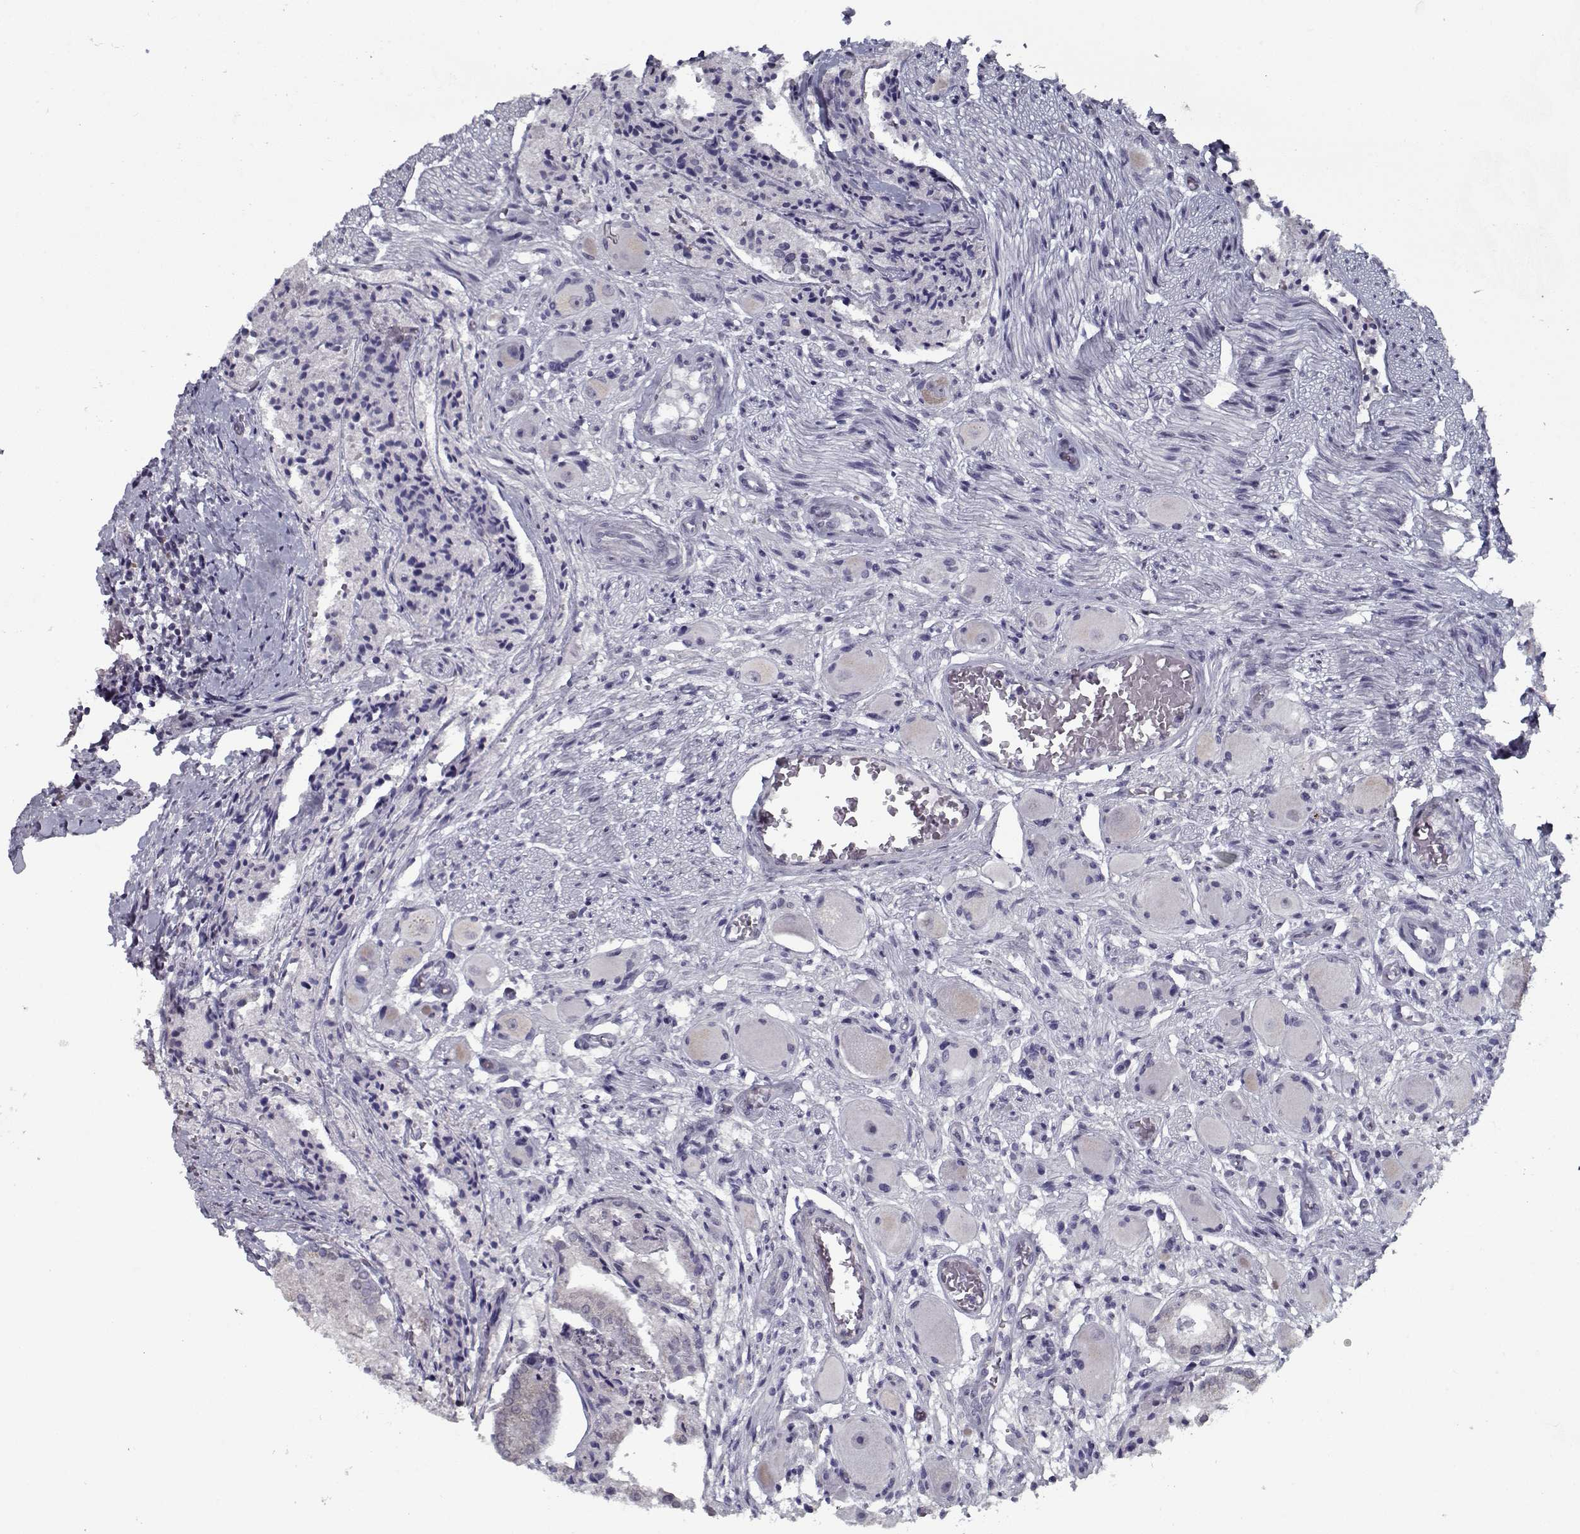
{"staining": {"intensity": "weak", "quantity": "<25%", "location": "cytoplasmic/membranous"}, "tissue": "prostate cancer", "cell_type": "Tumor cells", "image_type": "cancer", "snomed": [{"axis": "morphology", "description": "Adenocarcinoma, NOS"}, {"axis": "topography", "description": "Prostate and seminal vesicle, NOS"}, {"axis": "topography", "description": "Prostate"}], "caption": "Immunohistochemical staining of human prostate adenocarcinoma shows no significant staining in tumor cells.", "gene": "SEC16B", "patient": {"sex": "male", "age": 44}}